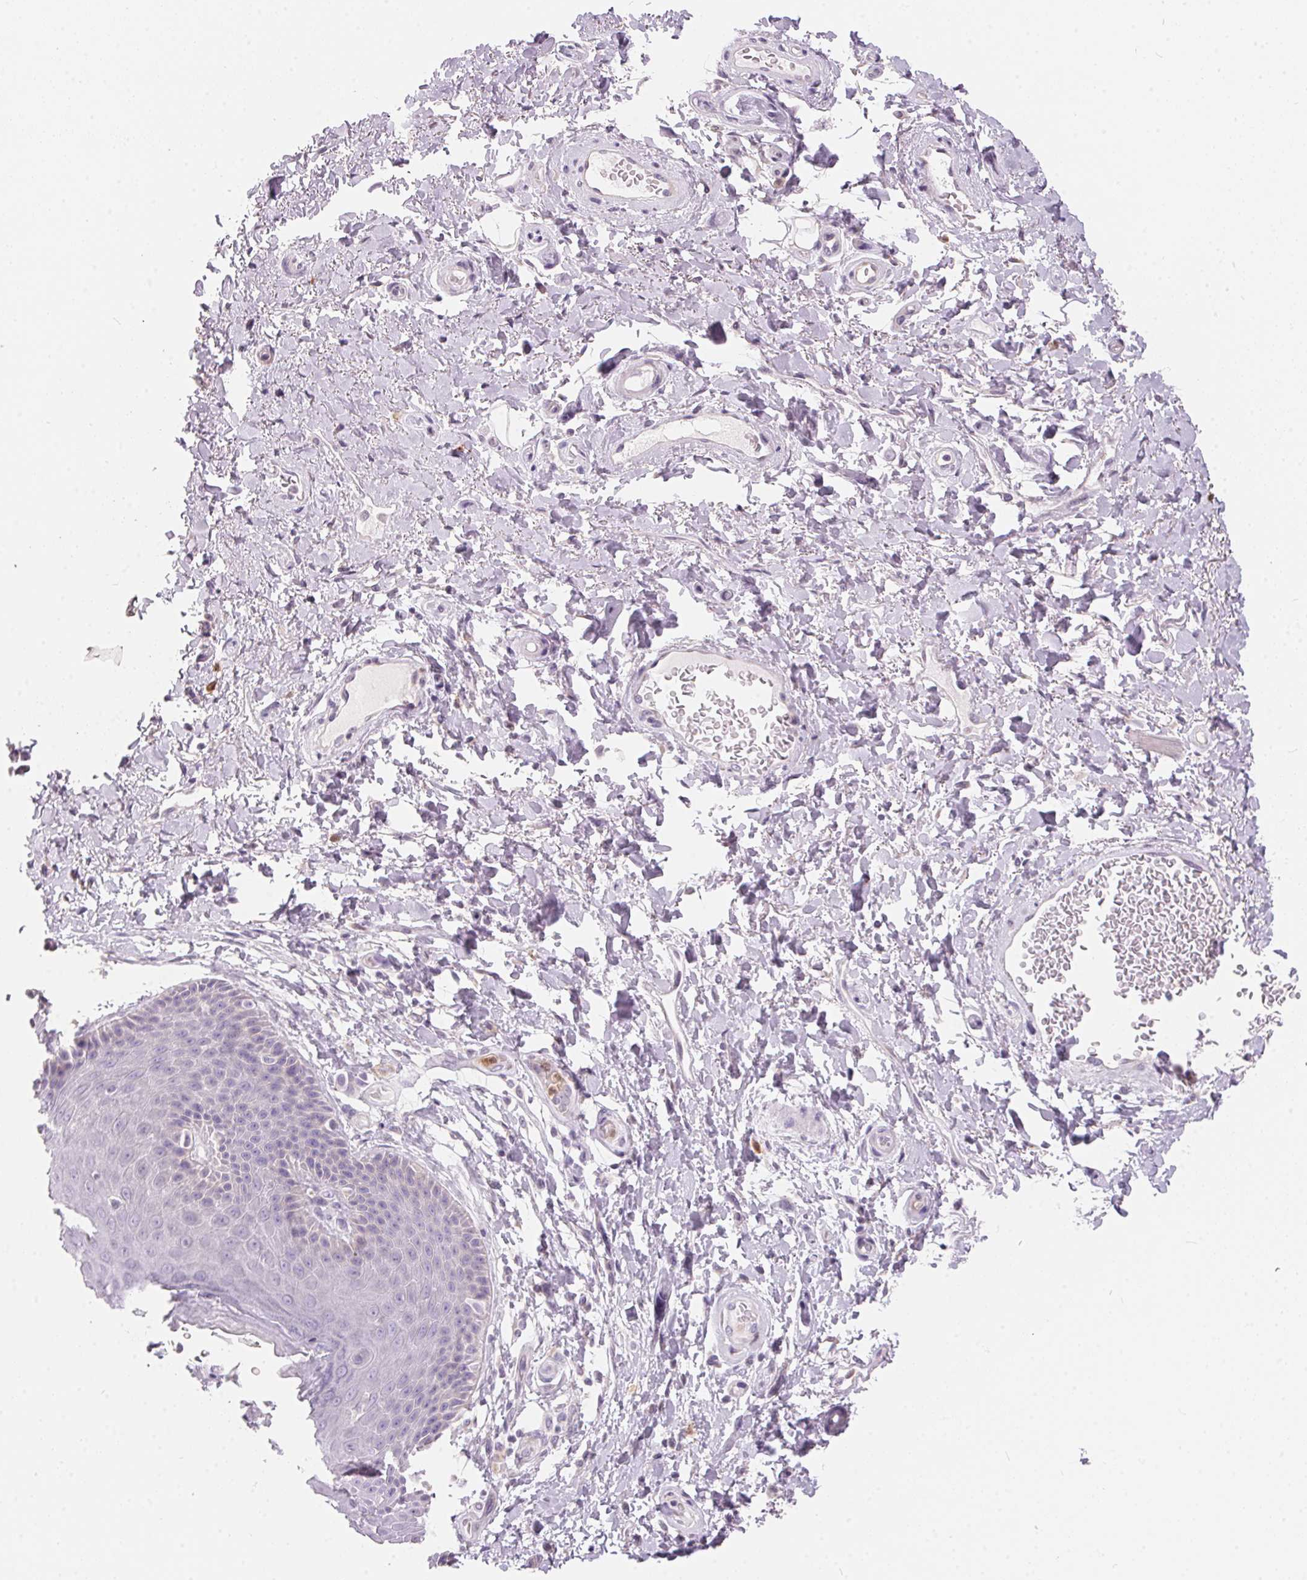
{"staining": {"intensity": "negative", "quantity": "none", "location": "none"}, "tissue": "skin", "cell_type": "Epidermal cells", "image_type": "normal", "snomed": [{"axis": "morphology", "description": "Normal tissue, NOS"}, {"axis": "topography", "description": "Anal"}, {"axis": "topography", "description": "Peripheral nerve tissue"}], "caption": "Immunohistochemical staining of normal human skin exhibits no significant positivity in epidermal cells.", "gene": "SERPINB1", "patient": {"sex": "male", "age": 51}}